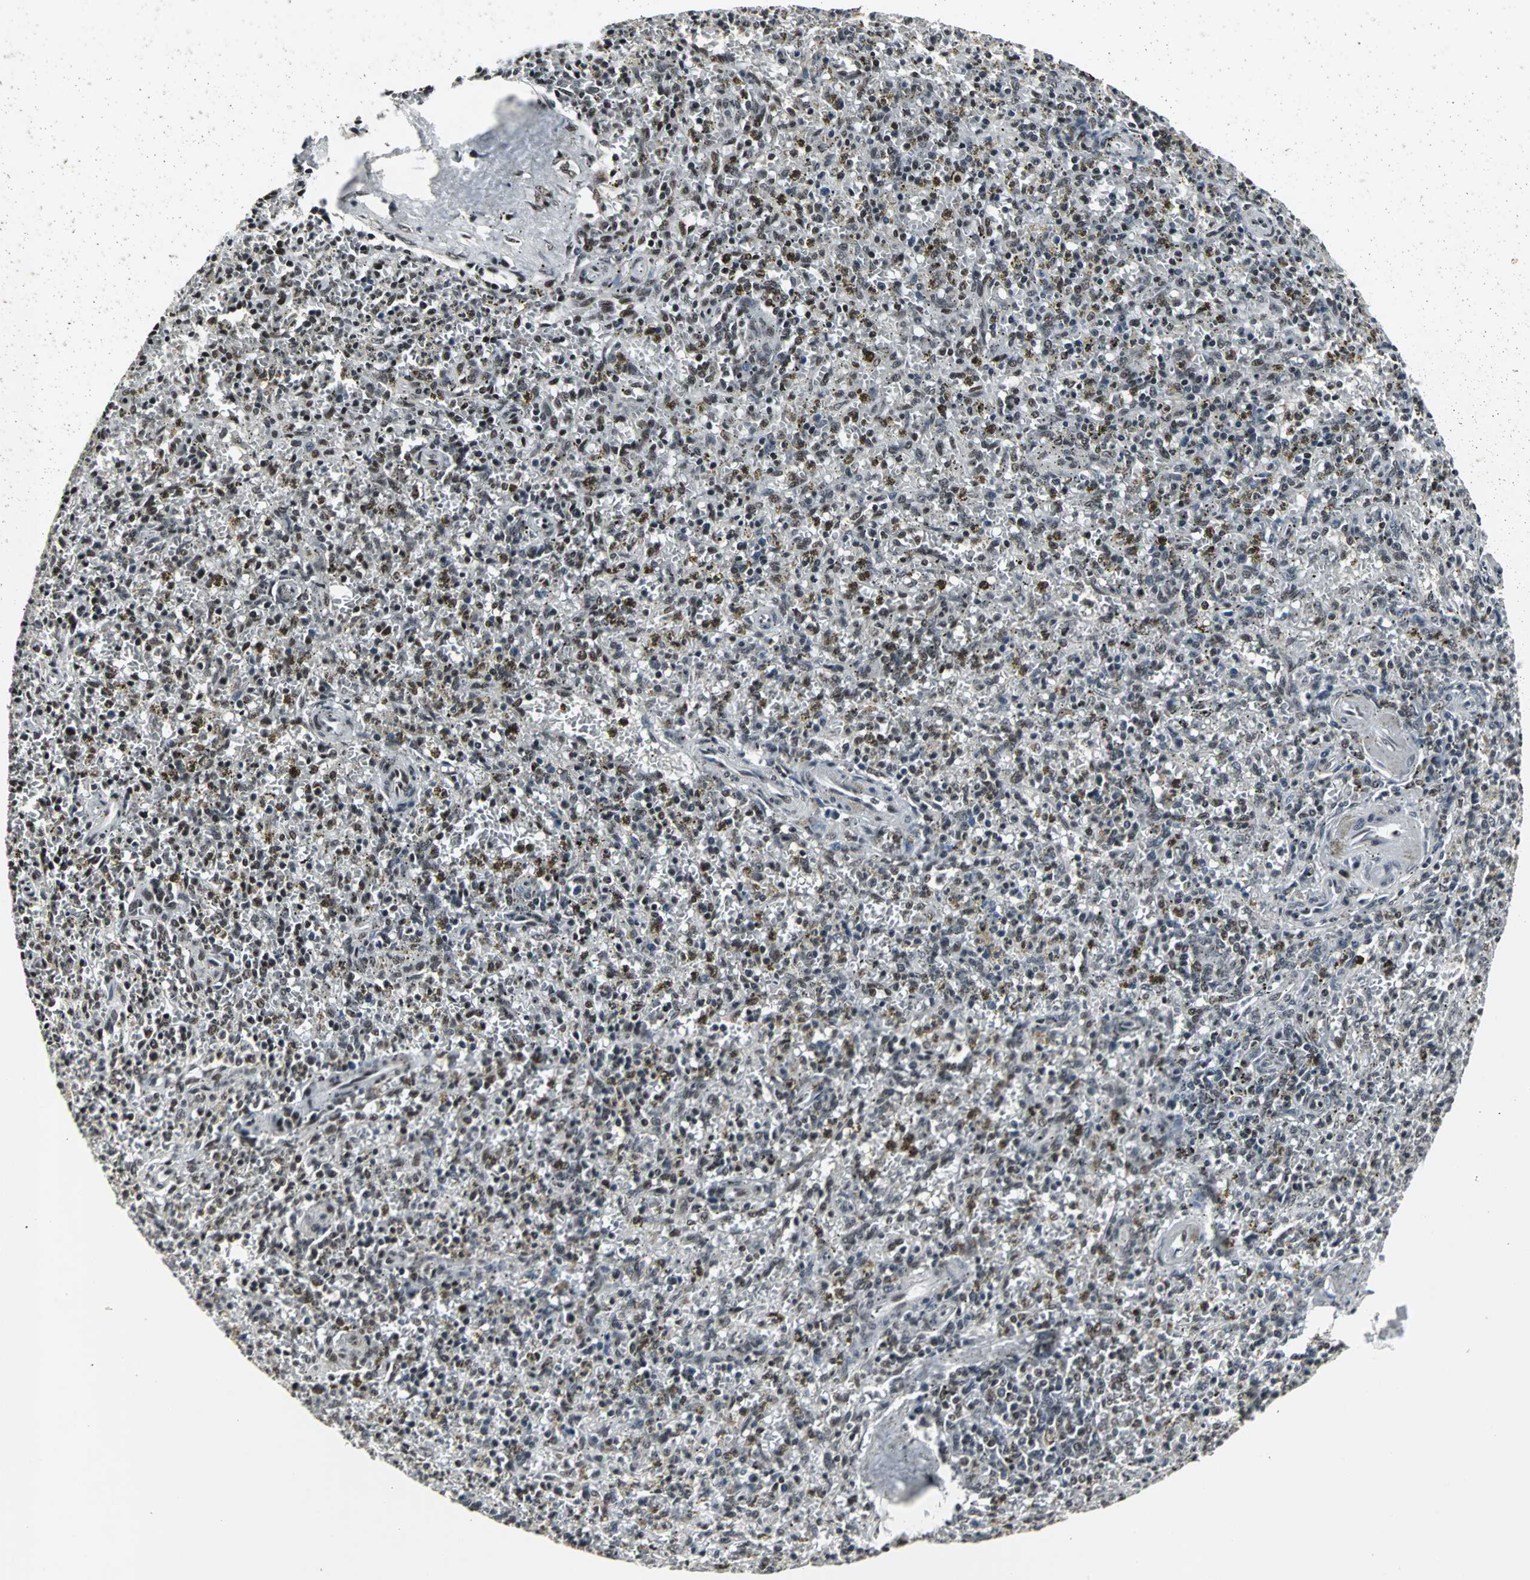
{"staining": {"intensity": "moderate", "quantity": "25%-75%", "location": "nuclear"}, "tissue": "spleen", "cell_type": "Cells in red pulp", "image_type": "normal", "snomed": [{"axis": "morphology", "description": "Normal tissue, NOS"}, {"axis": "topography", "description": "Spleen"}], "caption": "Immunohistochemical staining of benign human spleen reveals 25%-75% levels of moderate nuclear protein positivity in about 25%-75% of cells in red pulp.", "gene": "PNKP", "patient": {"sex": "male", "age": 72}}